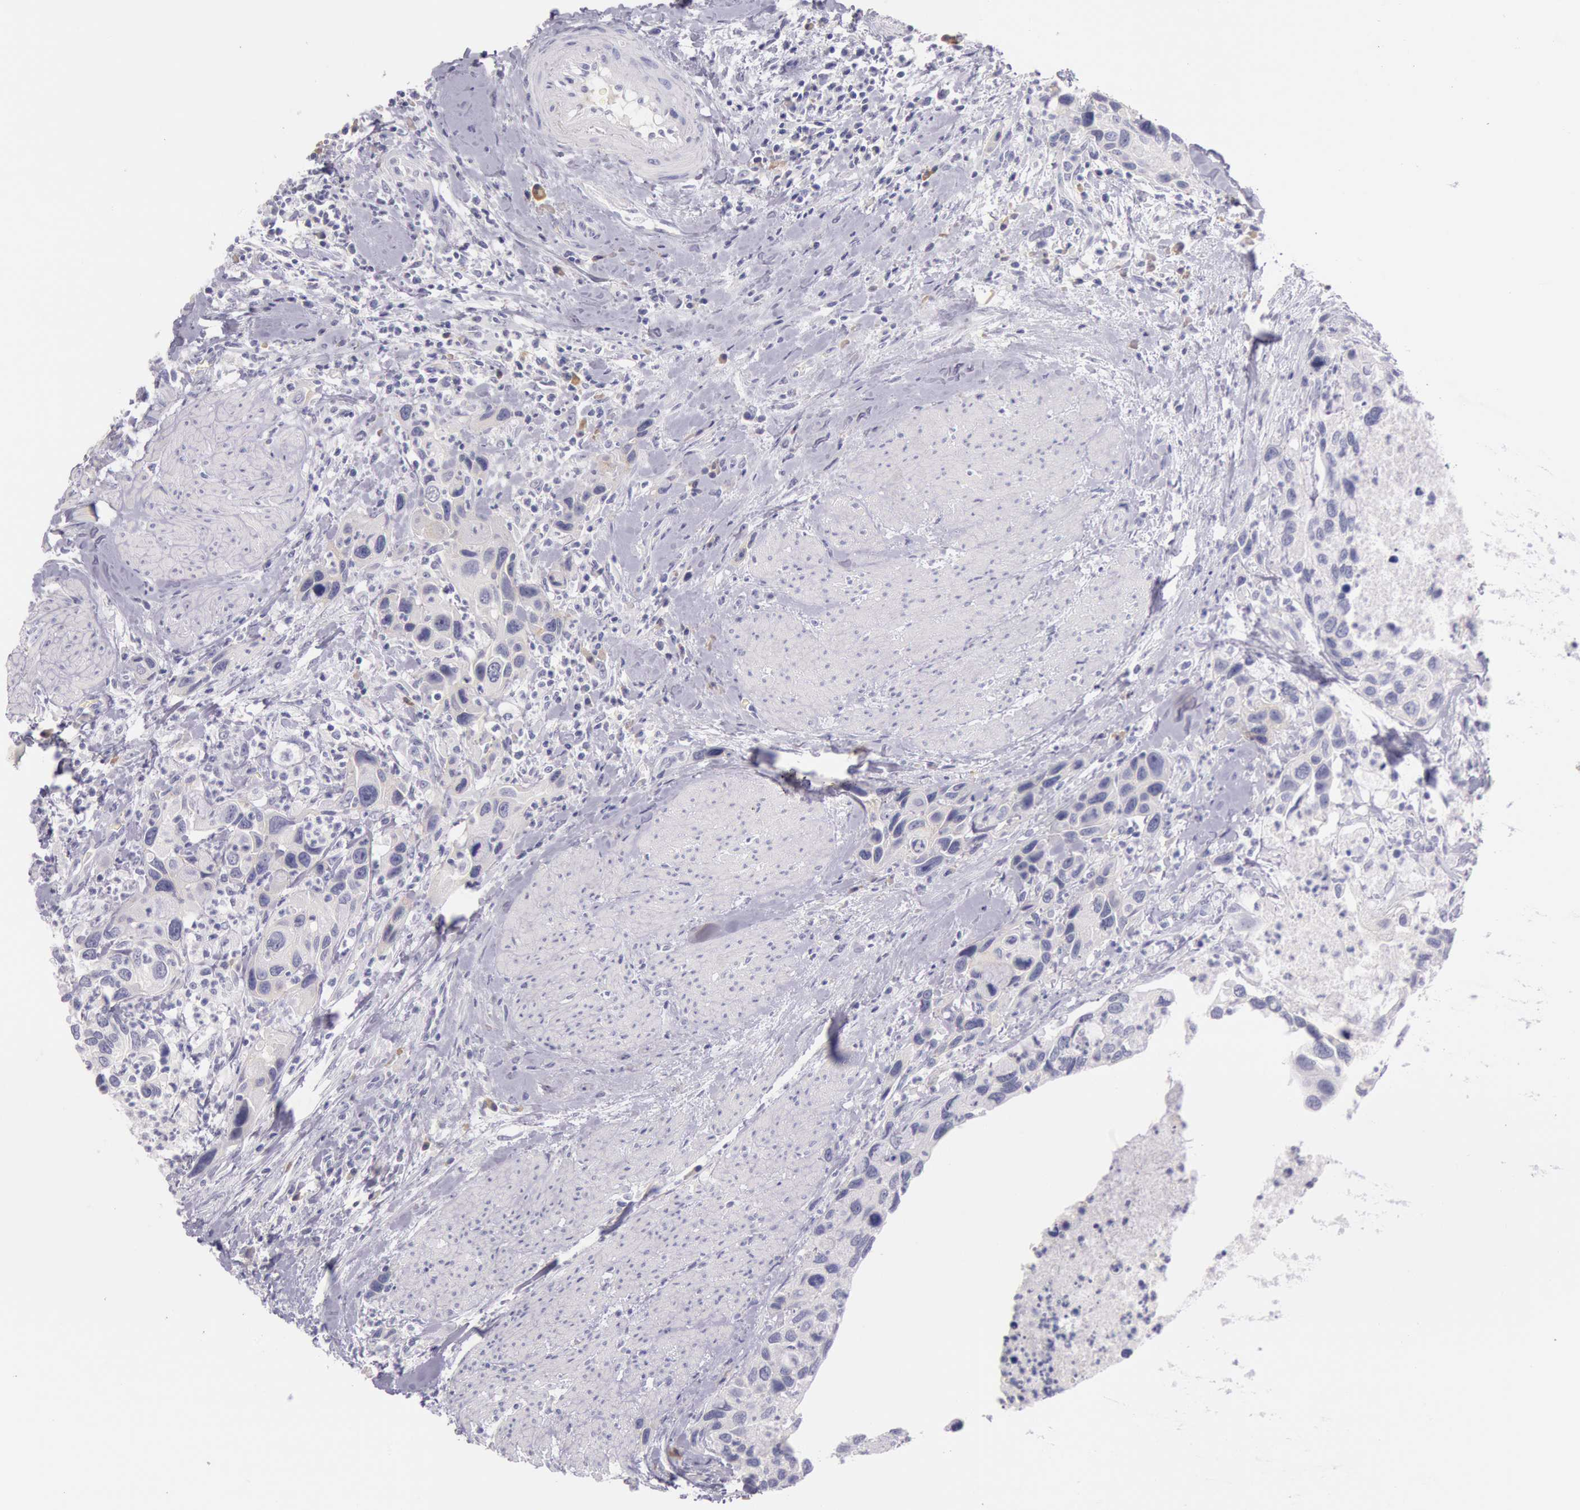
{"staining": {"intensity": "negative", "quantity": "none", "location": "none"}, "tissue": "urothelial cancer", "cell_type": "Tumor cells", "image_type": "cancer", "snomed": [{"axis": "morphology", "description": "Urothelial carcinoma, High grade"}, {"axis": "topography", "description": "Urinary bladder"}], "caption": "High power microscopy micrograph of an immunohistochemistry micrograph of urothelial carcinoma (high-grade), revealing no significant positivity in tumor cells.", "gene": "EGFR", "patient": {"sex": "male", "age": 66}}